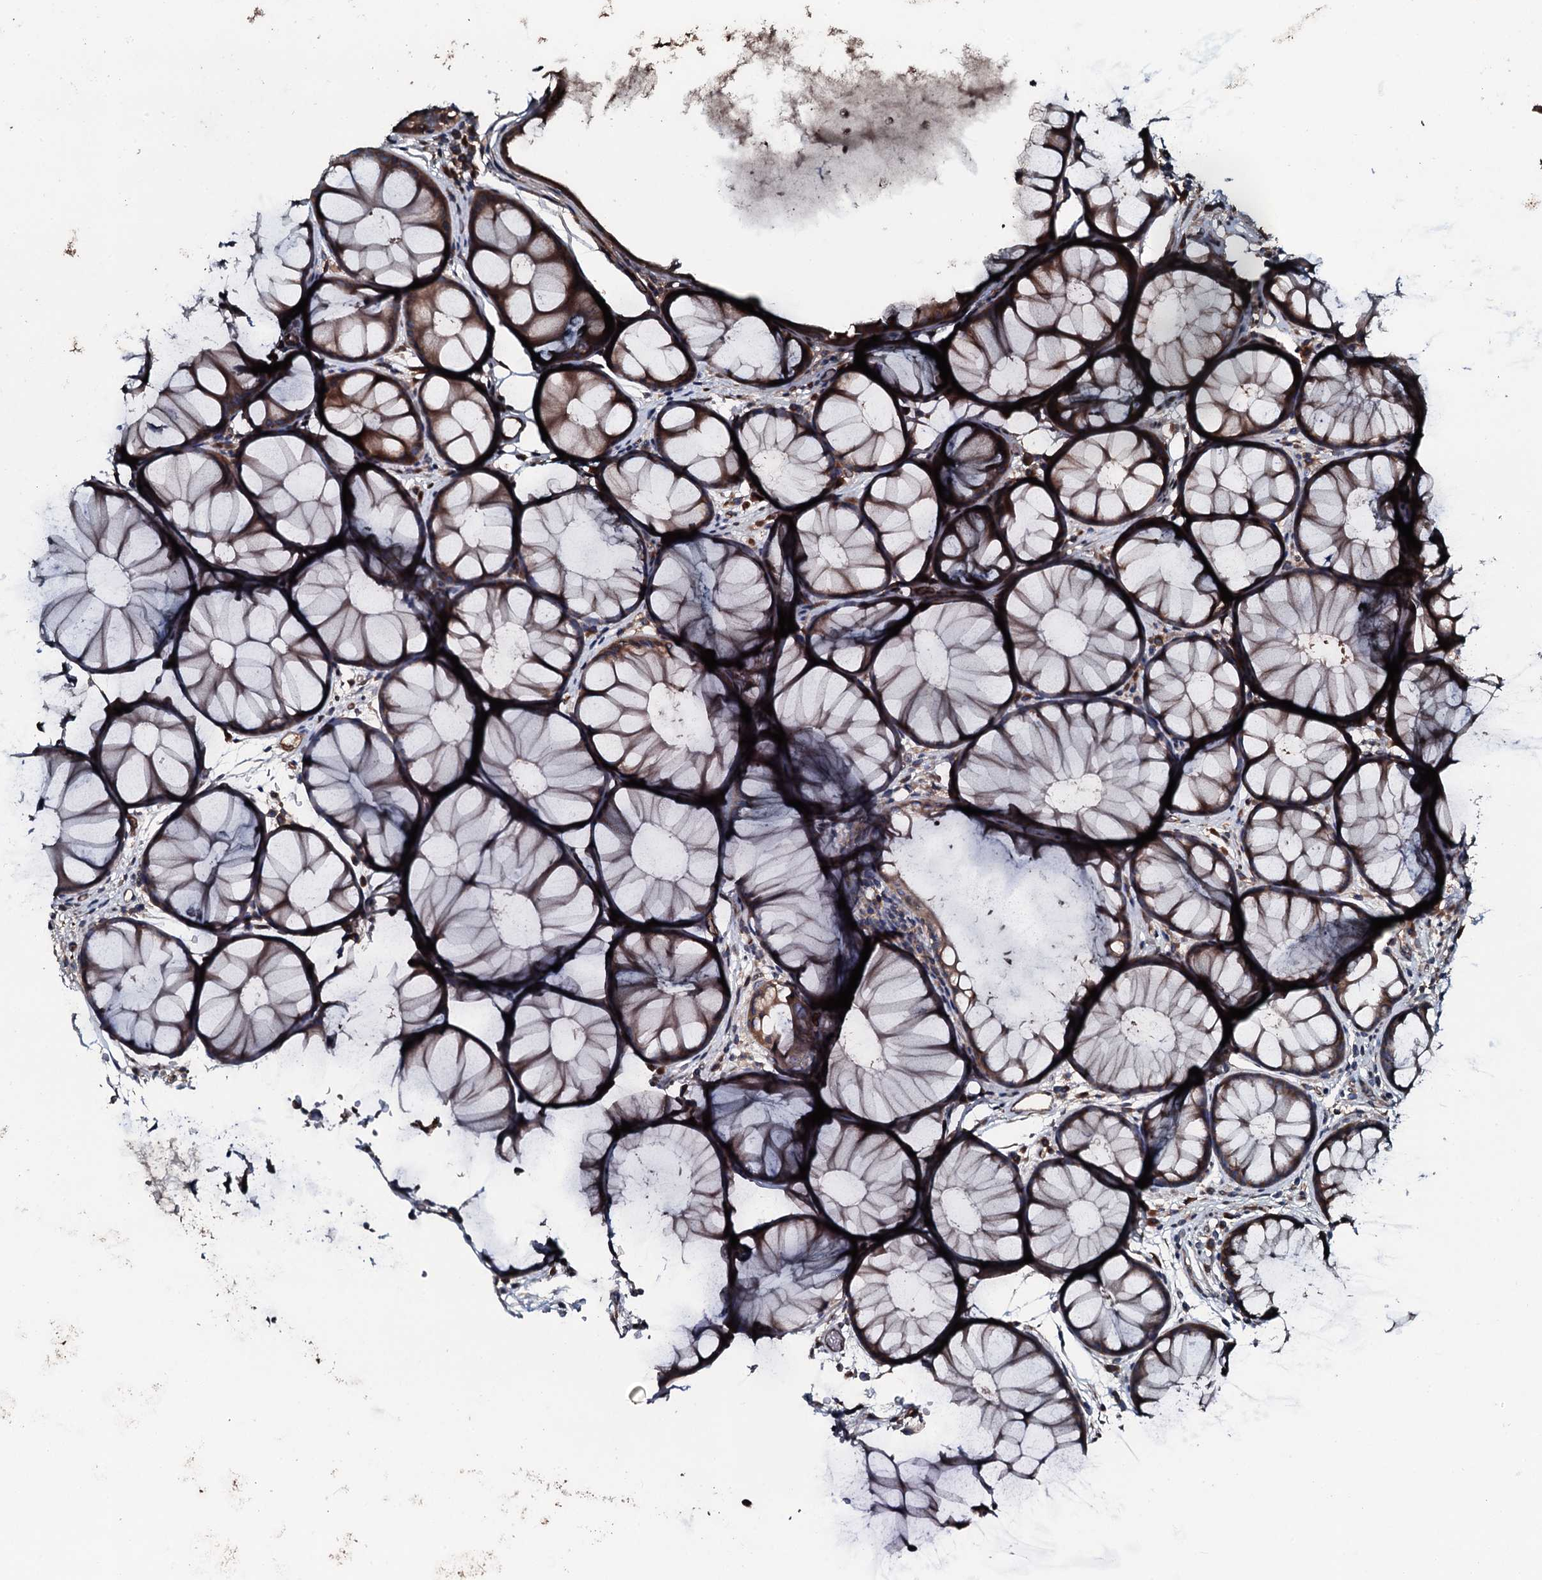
{"staining": {"intensity": "strong", "quantity": "25%-75%", "location": "cytoplasmic/membranous"}, "tissue": "colon", "cell_type": "Glandular cells", "image_type": "normal", "snomed": [{"axis": "morphology", "description": "Normal tissue, NOS"}, {"axis": "topography", "description": "Colon"}], "caption": "Strong cytoplasmic/membranous protein staining is present in about 25%-75% of glandular cells in colon. Nuclei are stained in blue.", "gene": "AARS1", "patient": {"sex": "female", "age": 82}}